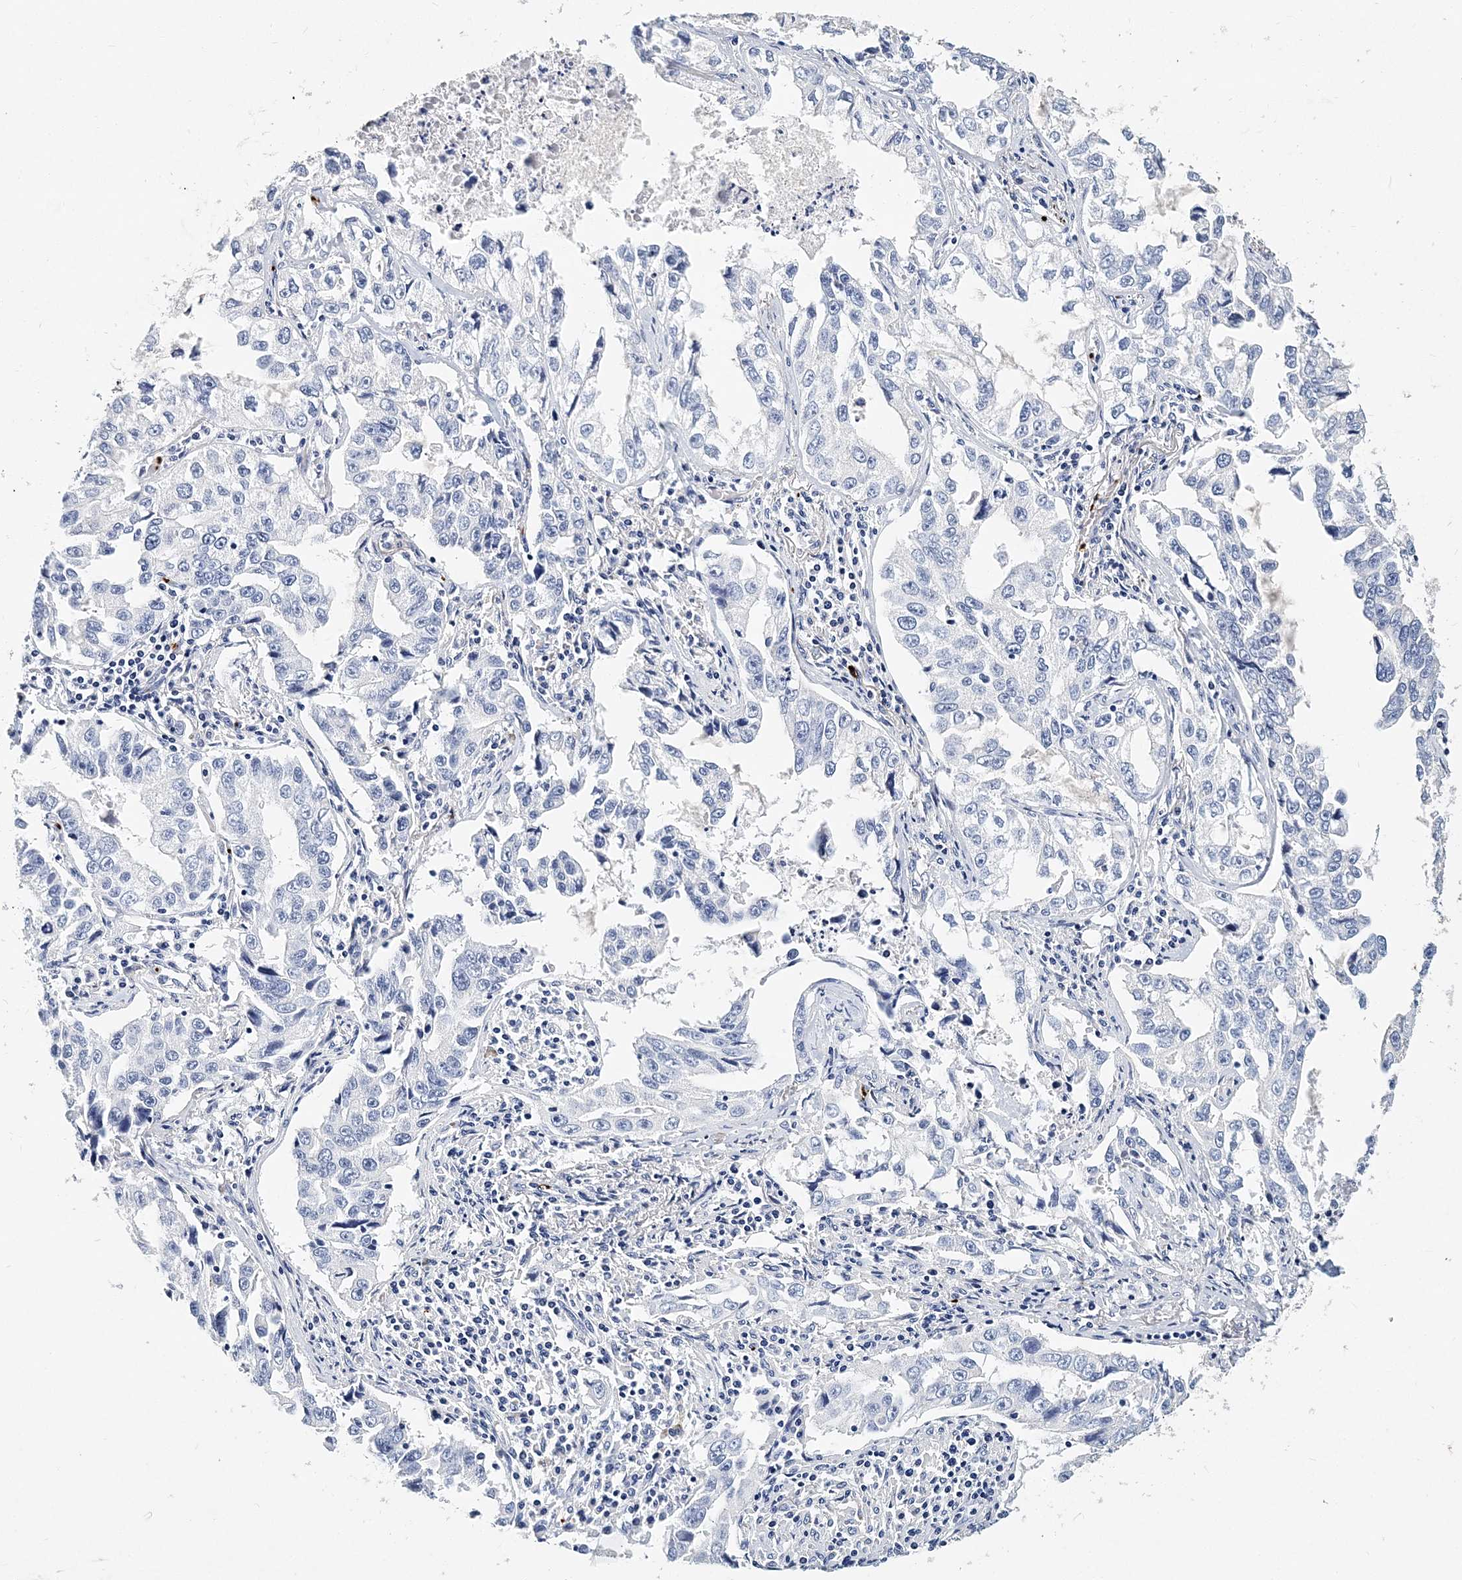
{"staining": {"intensity": "negative", "quantity": "none", "location": "none"}, "tissue": "lung cancer", "cell_type": "Tumor cells", "image_type": "cancer", "snomed": [{"axis": "morphology", "description": "Adenocarcinoma, NOS"}, {"axis": "topography", "description": "Lung"}], "caption": "A high-resolution histopathology image shows immunohistochemistry staining of lung cancer (adenocarcinoma), which displays no significant positivity in tumor cells.", "gene": "ITGA2B", "patient": {"sex": "female", "age": 51}}